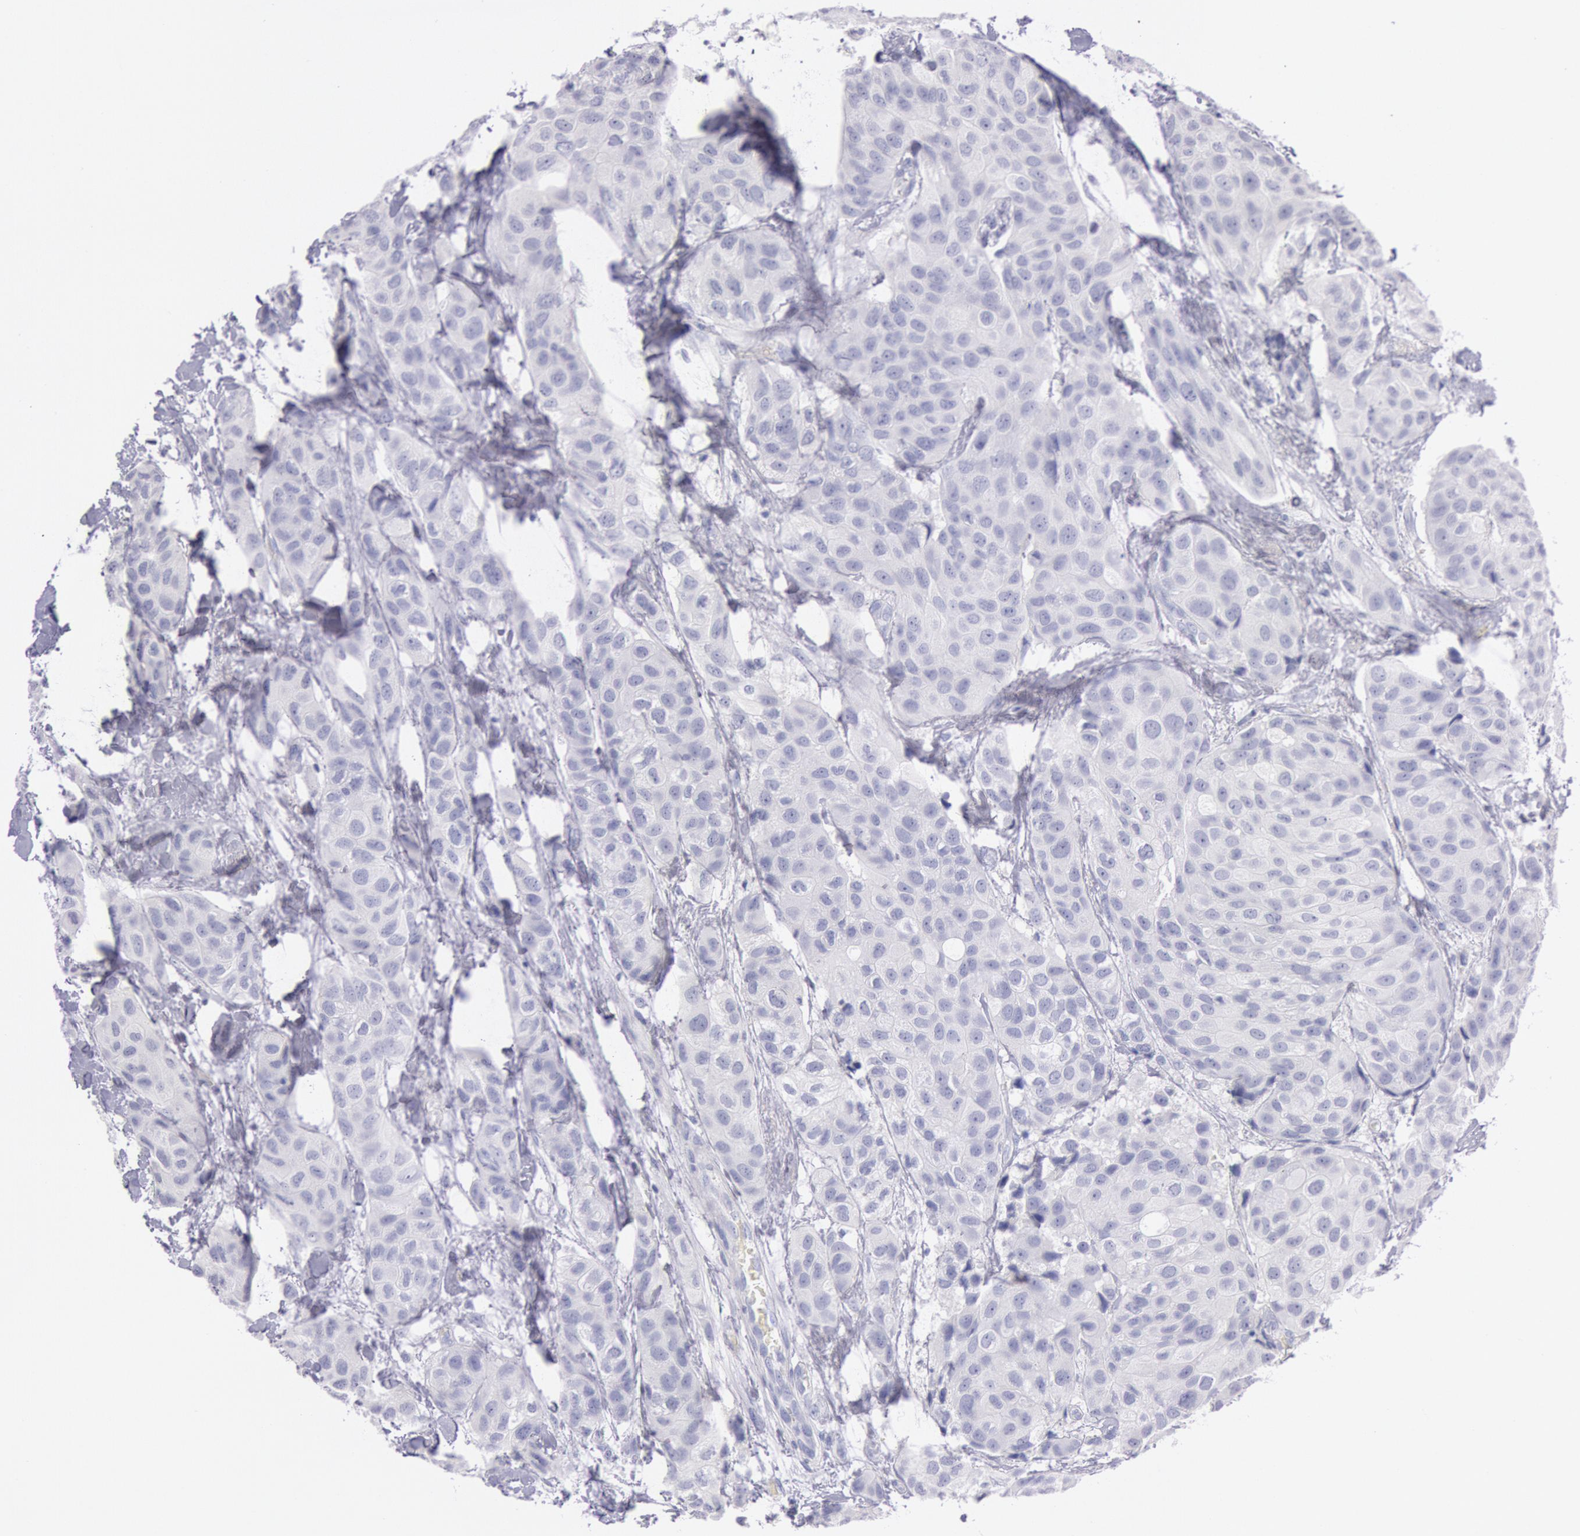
{"staining": {"intensity": "negative", "quantity": "none", "location": "none"}, "tissue": "breast cancer", "cell_type": "Tumor cells", "image_type": "cancer", "snomed": [{"axis": "morphology", "description": "Duct carcinoma"}, {"axis": "topography", "description": "Breast"}], "caption": "Photomicrograph shows no protein expression in tumor cells of breast cancer tissue.", "gene": "EGFR", "patient": {"sex": "female", "age": 68}}